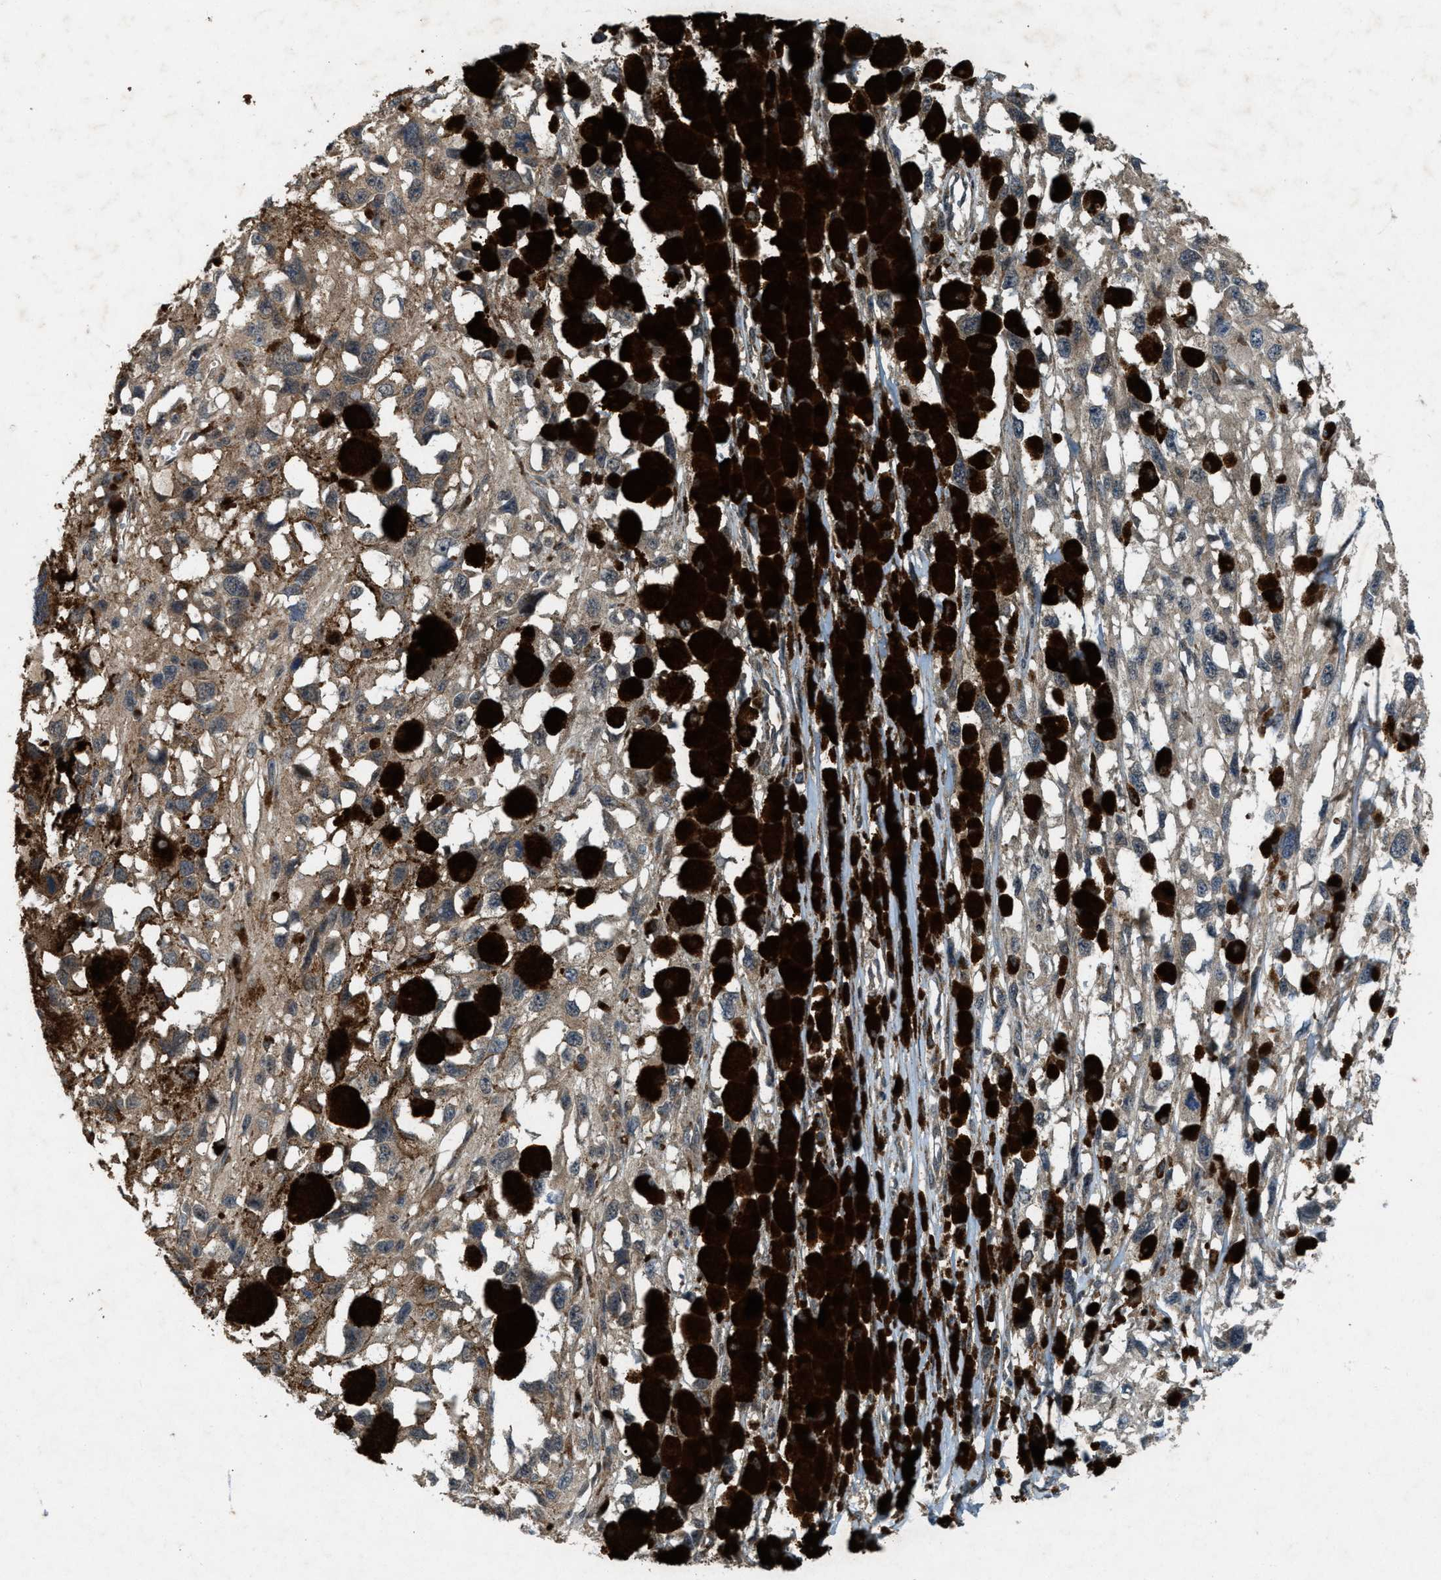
{"staining": {"intensity": "weak", "quantity": ">75%", "location": "cytoplasmic/membranous"}, "tissue": "melanoma", "cell_type": "Tumor cells", "image_type": "cancer", "snomed": [{"axis": "morphology", "description": "Malignant melanoma, Metastatic site"}, {"axis": "topography", "description": "Lymph node"}], "caption": "A photomicrograph of melanoma stained for a protein reveals weak cytoplasmic/membranous brown staining in tumor cells.", "gene": "LRRC72", "patient": {"sex": "male", "age": 59}}